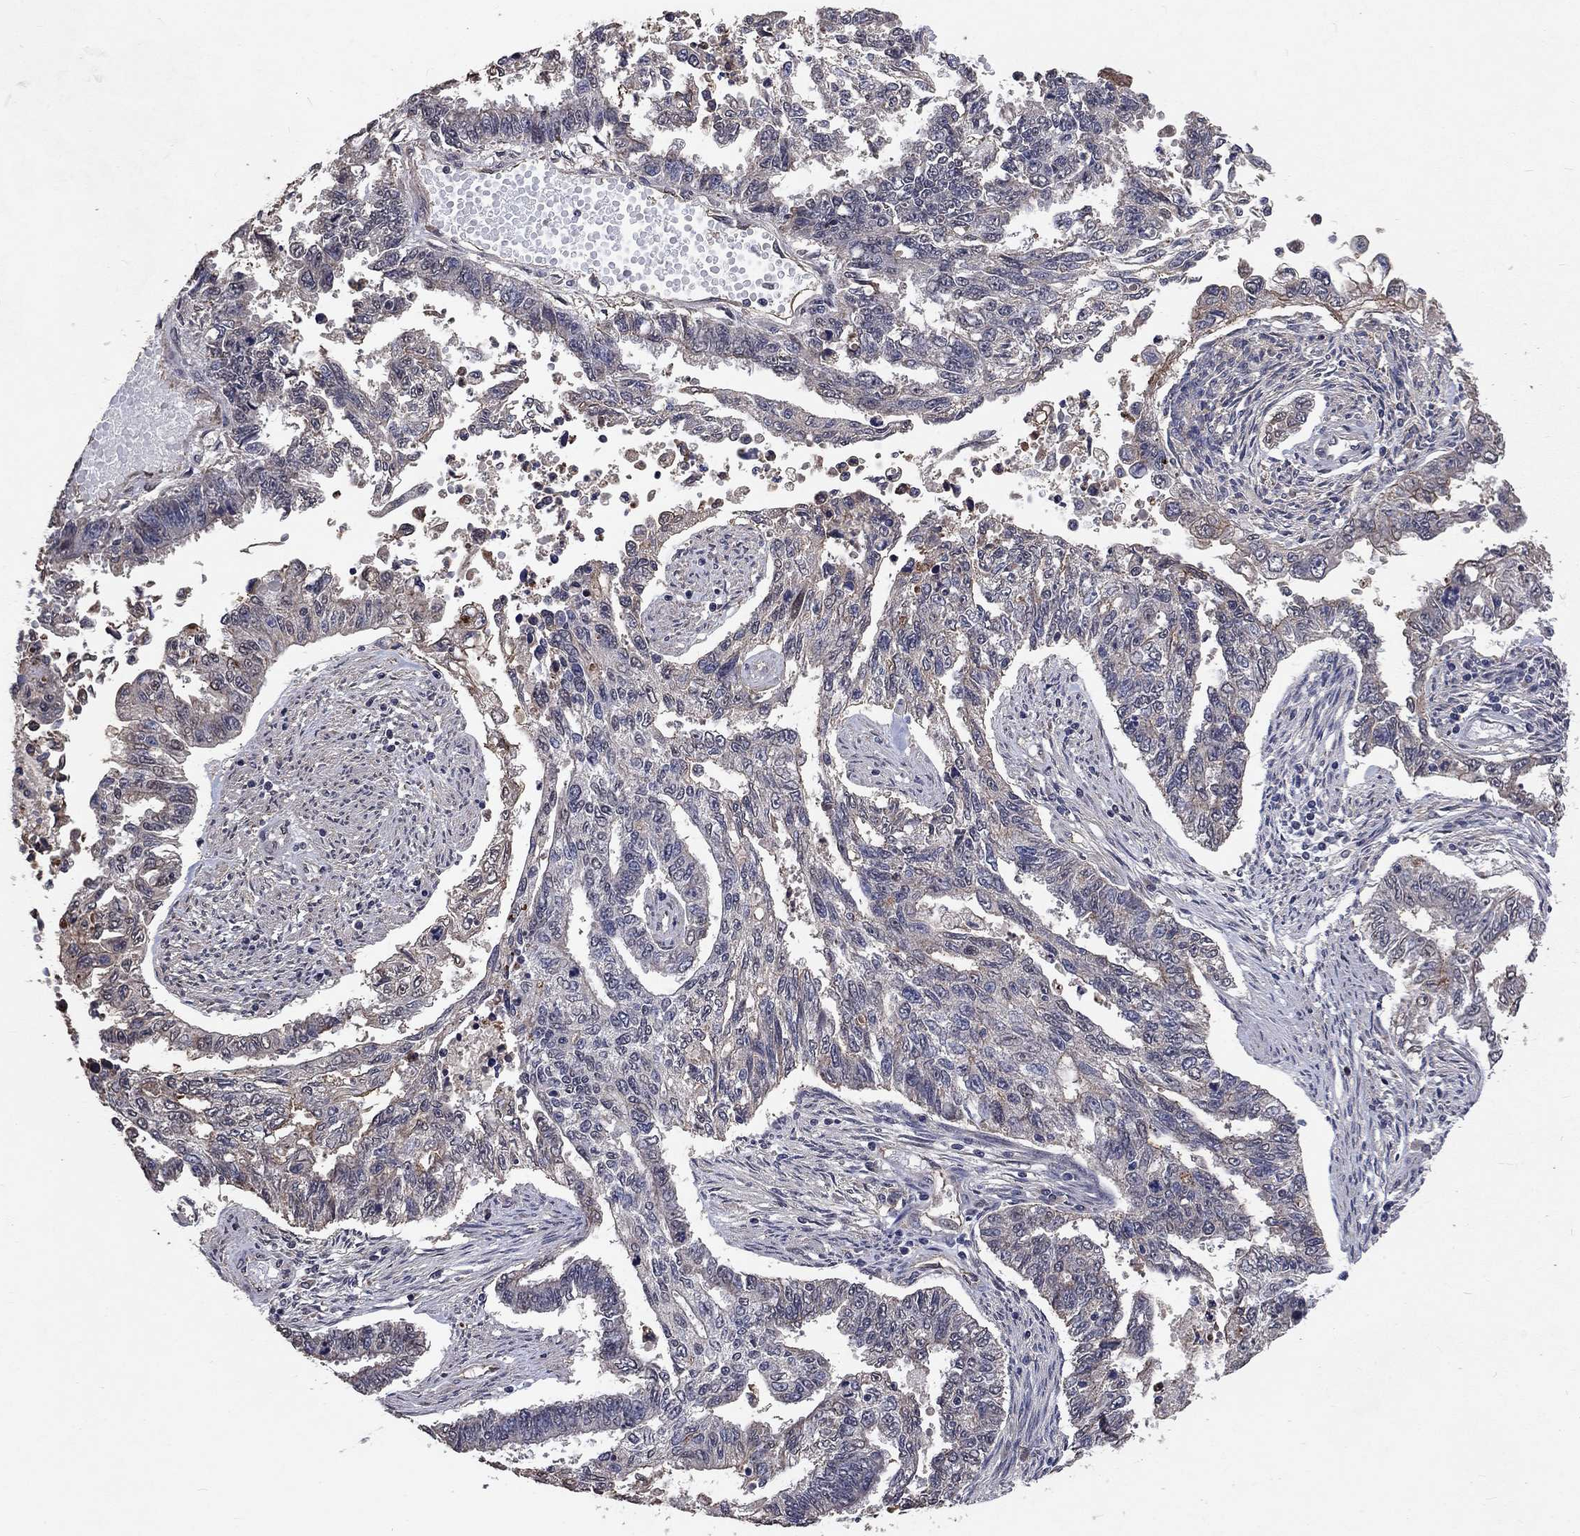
{"staining": {"intensity": "moderate", "quantity": "<25%", "location": "cytoplasmic/membranous"}, "tissue": "endometrial cancer", "cell_type": "Tumor cells", "image_type": "cancer", "snomed": [{"axis": "morphology", "description": "Adenocarcinoma, NOS"}, {"axis": "topography", "description": "Uterus"}], "caption": "DAB (3,3'-diaminobenzidine) immunohistochemical staining of human adenocarcinoma (endometrial) reveals moderate cytoplasmic/membranous protein positivity in about <25% of tumor cells.", "gene": "CHST5", "patient": {"sex": "female", "age": 59}}